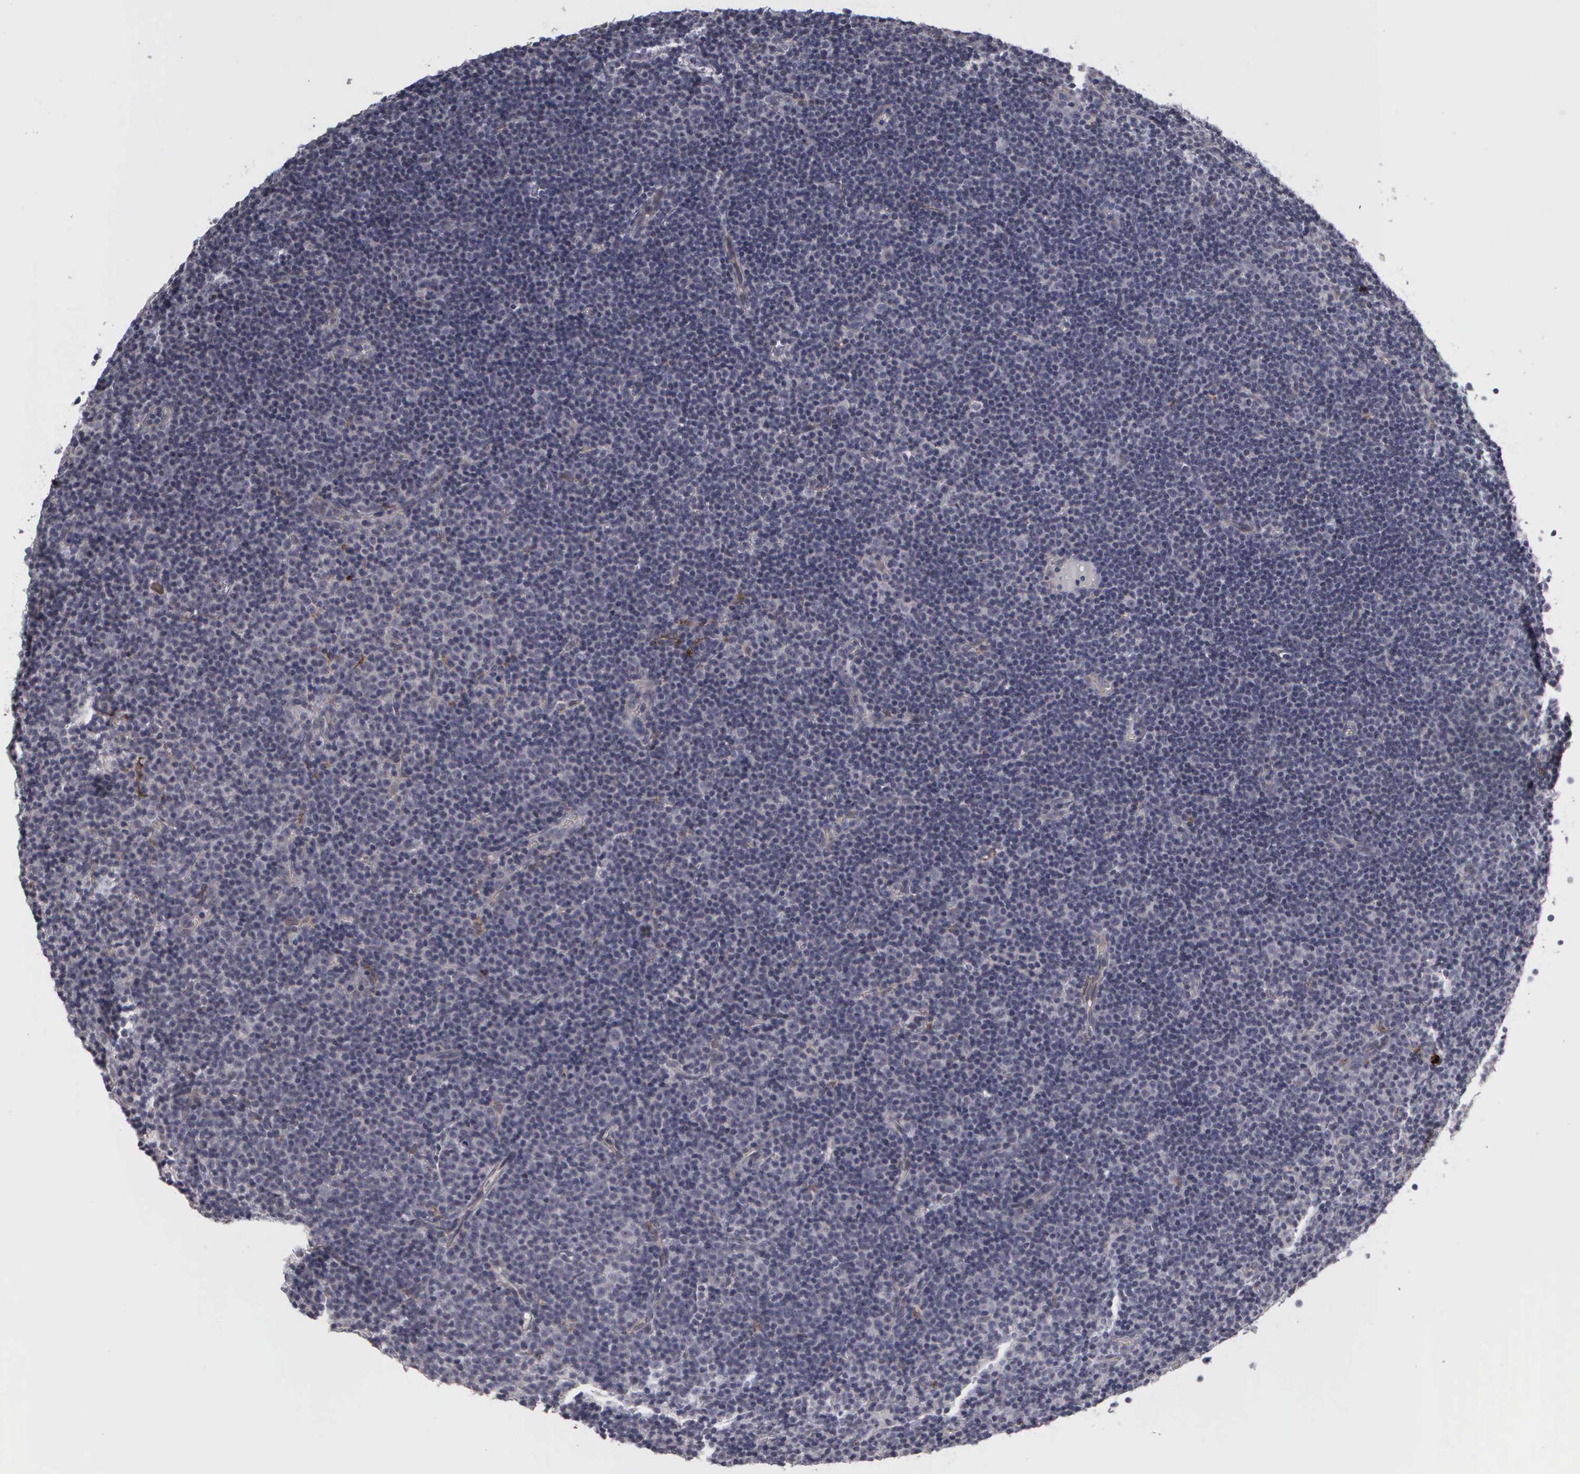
{"staining": {"intensity": "negative", "quantity": "none", "location": "none"}, "tissue": "lymphoma", "cell_type": "Tumor cells", "image_type": "cancer", "snomed": [{"axis": "morphology", "description": "Malignant lymphoma, non-Hodgkin's type, Low grade"}, {"axis": "topography", "description": "Lymph node"}], "caption": "An image of human malignant lymphoma, non-Hodgkin's type (low-grade) is negative for staining in tumor cells. (Stains: DAB (3,3'-diaminobenzidine) IHC with hematoxylin counter stain, Microscopy: brightfield microscopy at high magnification).", "gene": "MMP9", "patient": {"sex": "male", "age": 57}}